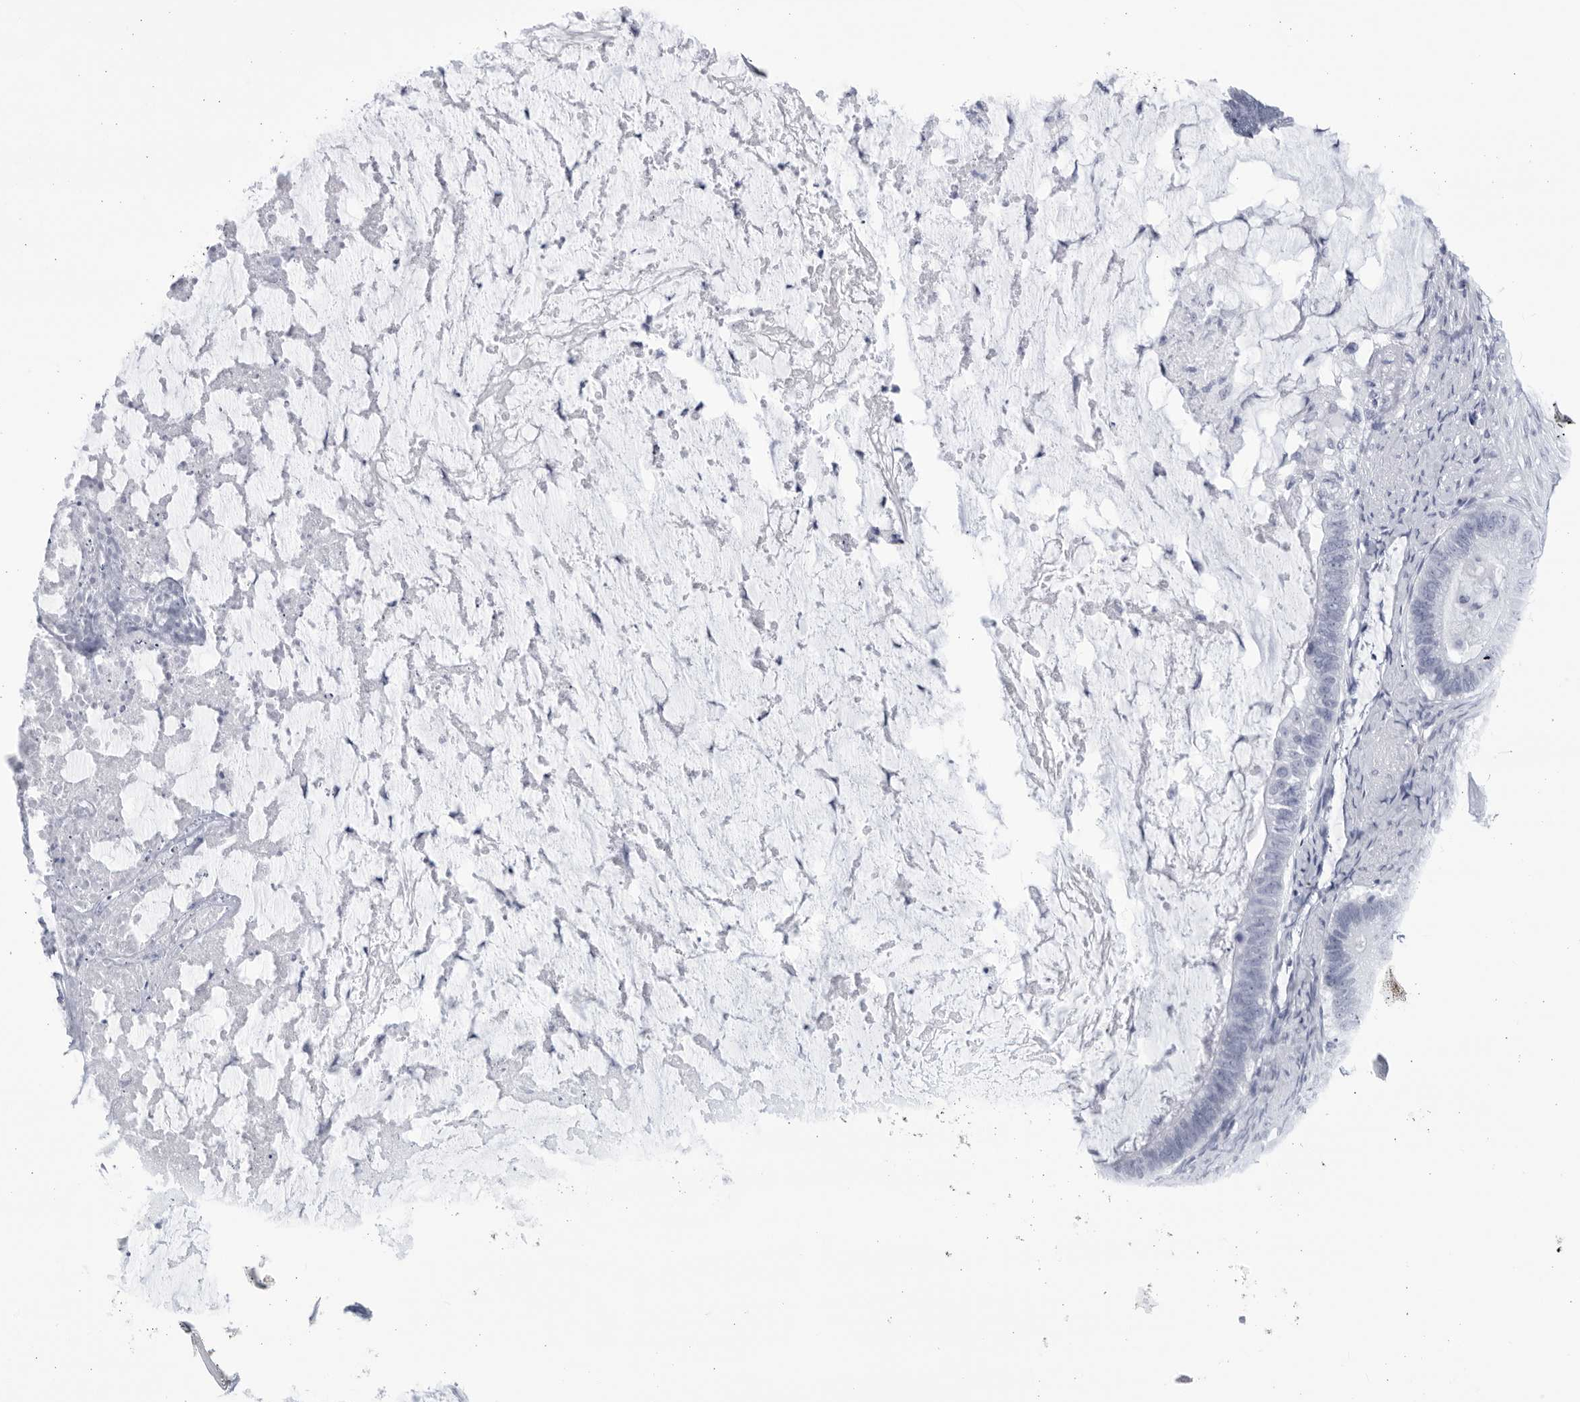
{"staining": {"intensity": "negative", "quantity": "none", "location": "none"}, "tissue": "ovarian cancer", "cell_type": "Tumor cells", "image_type": "cancer", "snomed": [{"axis": "morphology", "description": "Cystadenocarcinoma, mucinous, NOS"}, {"axis": "topography", "description": "Ovary"}], "caption": "The micrograph exhibits no significant expression in tumor cells of mucinous cystadenocarcinoma (ovarian).", "gene": "CCDC181", "patient": {"sex": "female", "age": 61}}